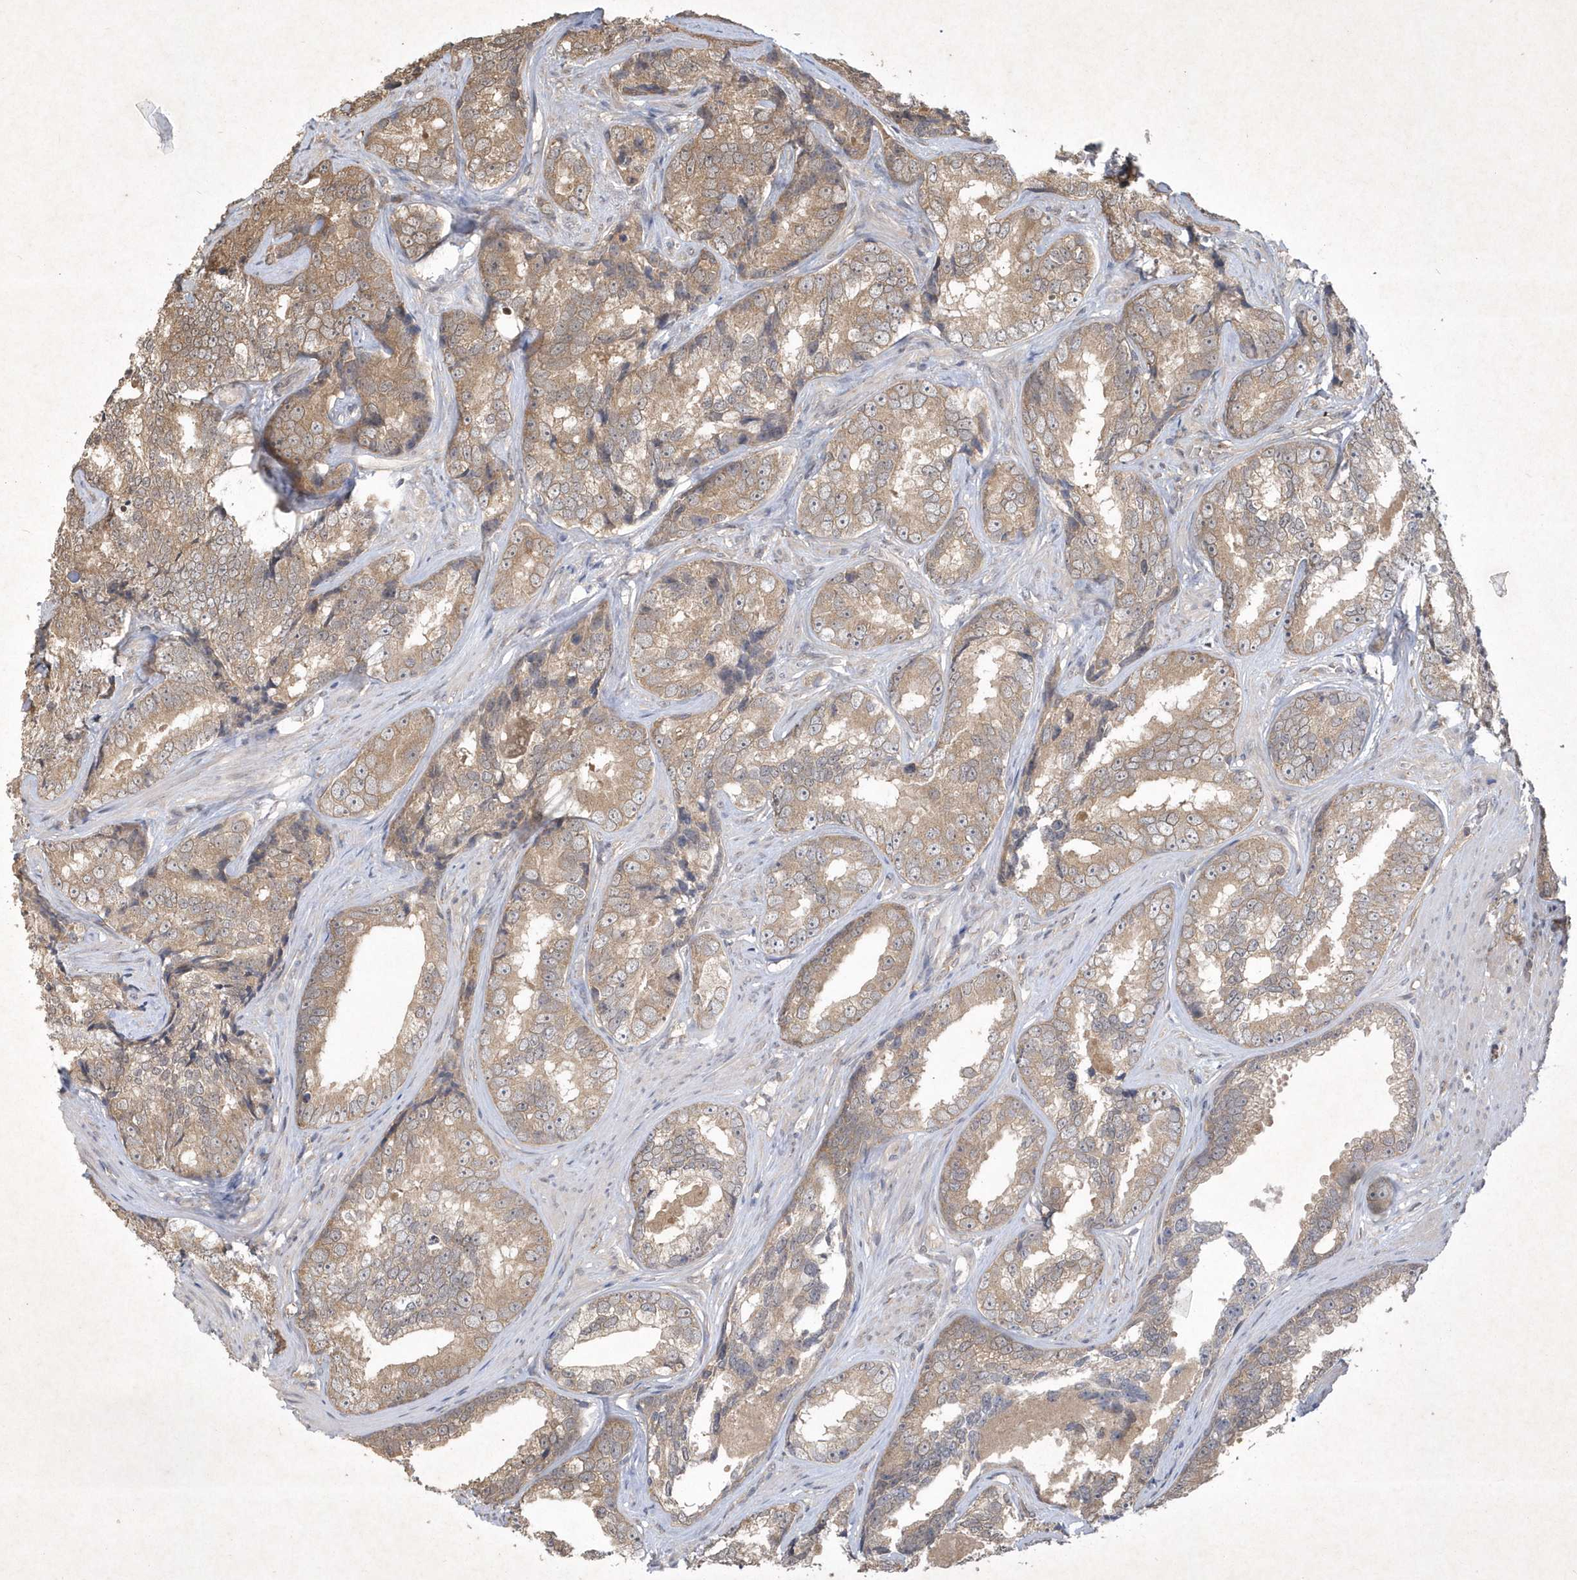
{"staining": {"intensity": "weak", "quantity": ">75%", "location": "cytoplasmic/membranous"}, "tissue": "prostate cancer", "cell_type": "Tumor cells", "image_type": "cancer", "snomed": [{"axis": "morphology", "description": "Adenocarcinoma, High grade"}, {"axis": "topography", "description": "Prostate"}], "caption": "This is an image of IHC staining of high-grade adenocarcinoma (prostate), which shows weak positivity in the cytoplasmic/membranous of tumor cells.", "gene": "AKR7A2", "patient": {"sex": "male", "age": 66}}